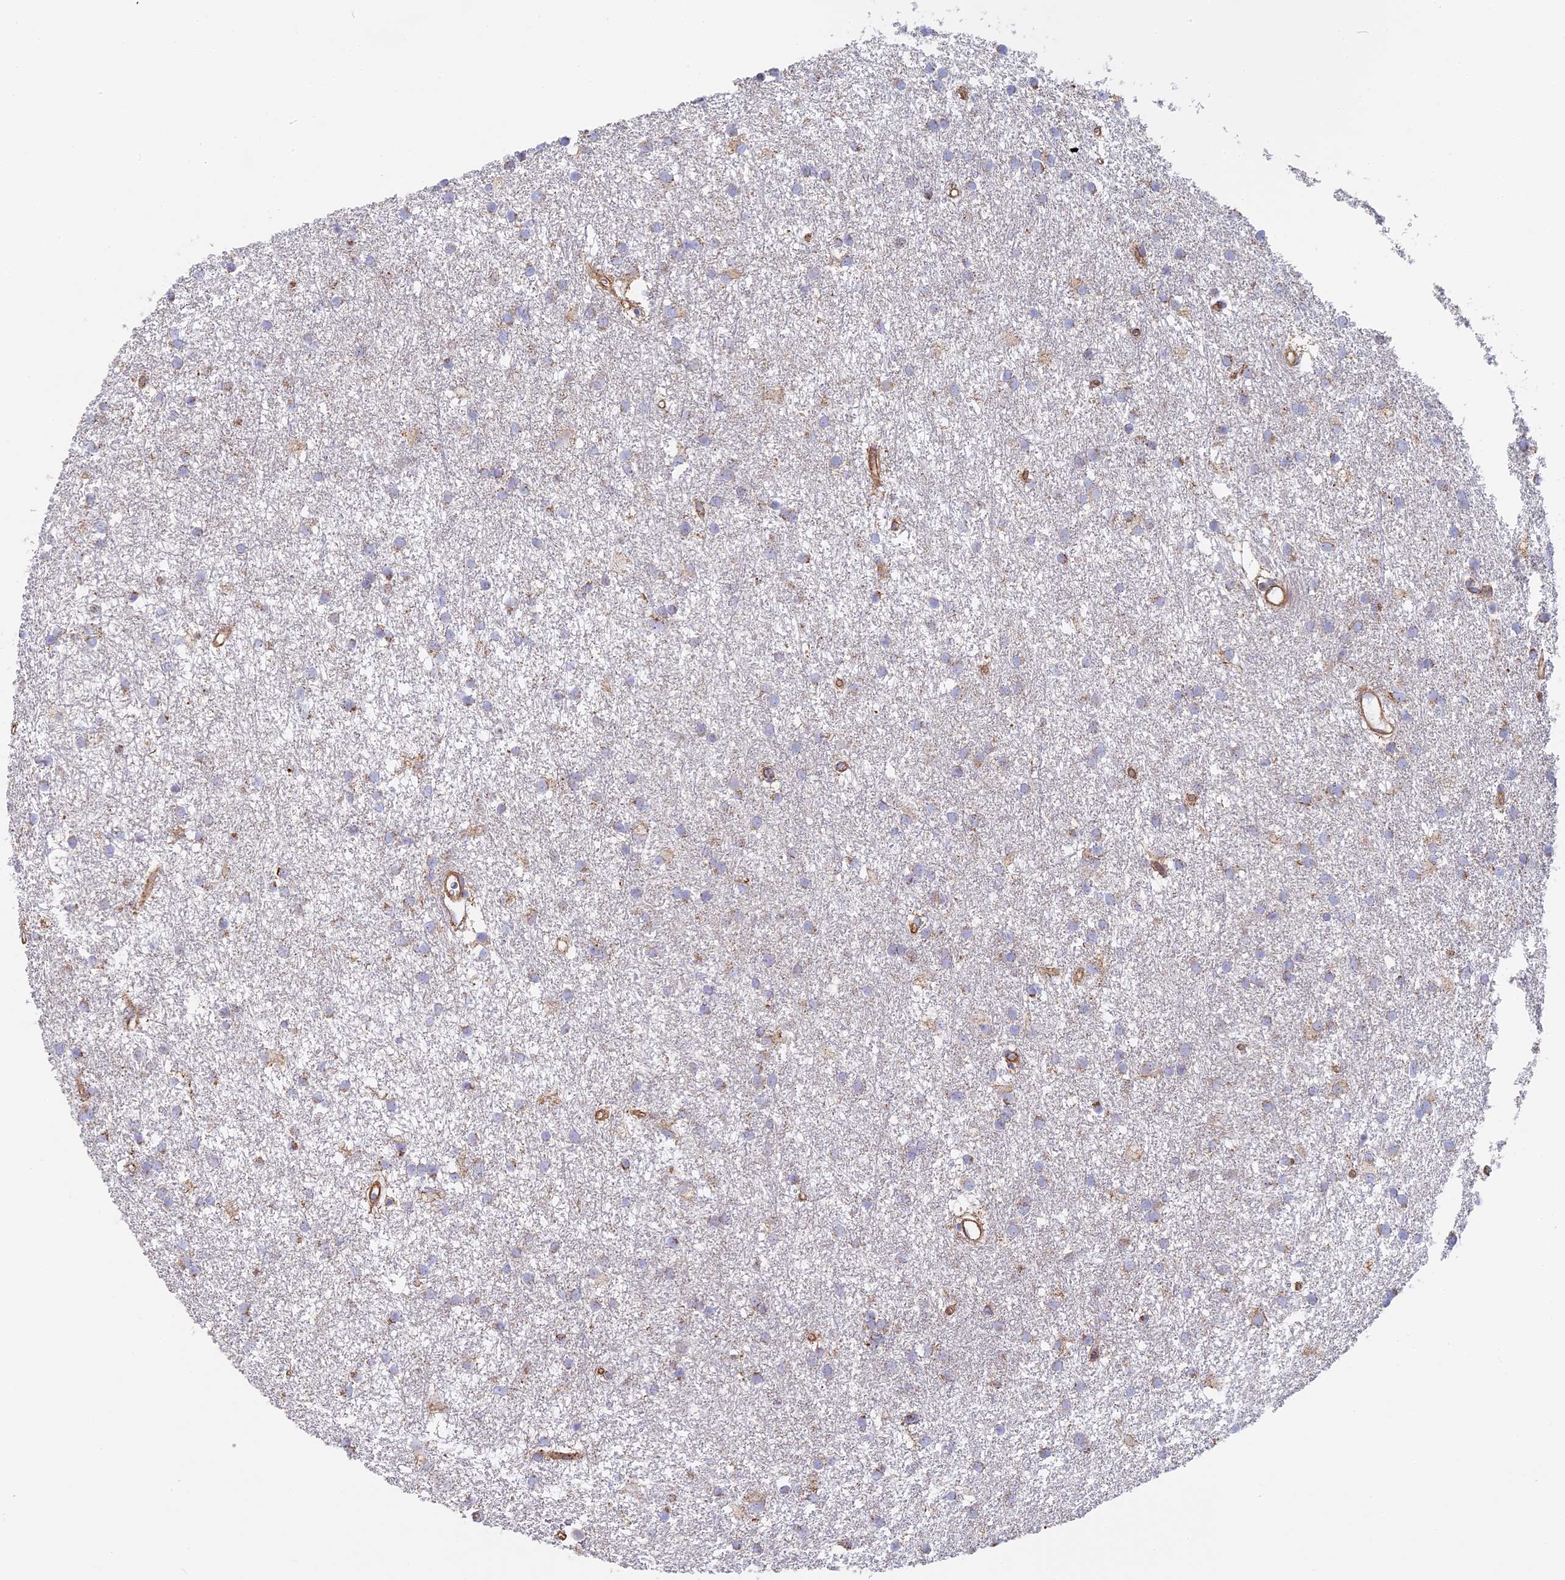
{"staining": {"intensity": "weak", "quantity": "<25%", "location": "cytoplasmic/membranous"}, "tissue": "glioma", "cell_type": "Tumor cells", "image_type": "cancer", "snomed": [{"axis": "morphology", "description": "Glioma, malignant, High grade"}, {"axis": "topography", "description": "Brain"}], "caption": "Immunohistochemistry micrograph of human glioma stained for a protein (brown), which shows no positivity in tumor cells.", "gene": "DDA1", "patient": {"sex": "male", "age": 77}}